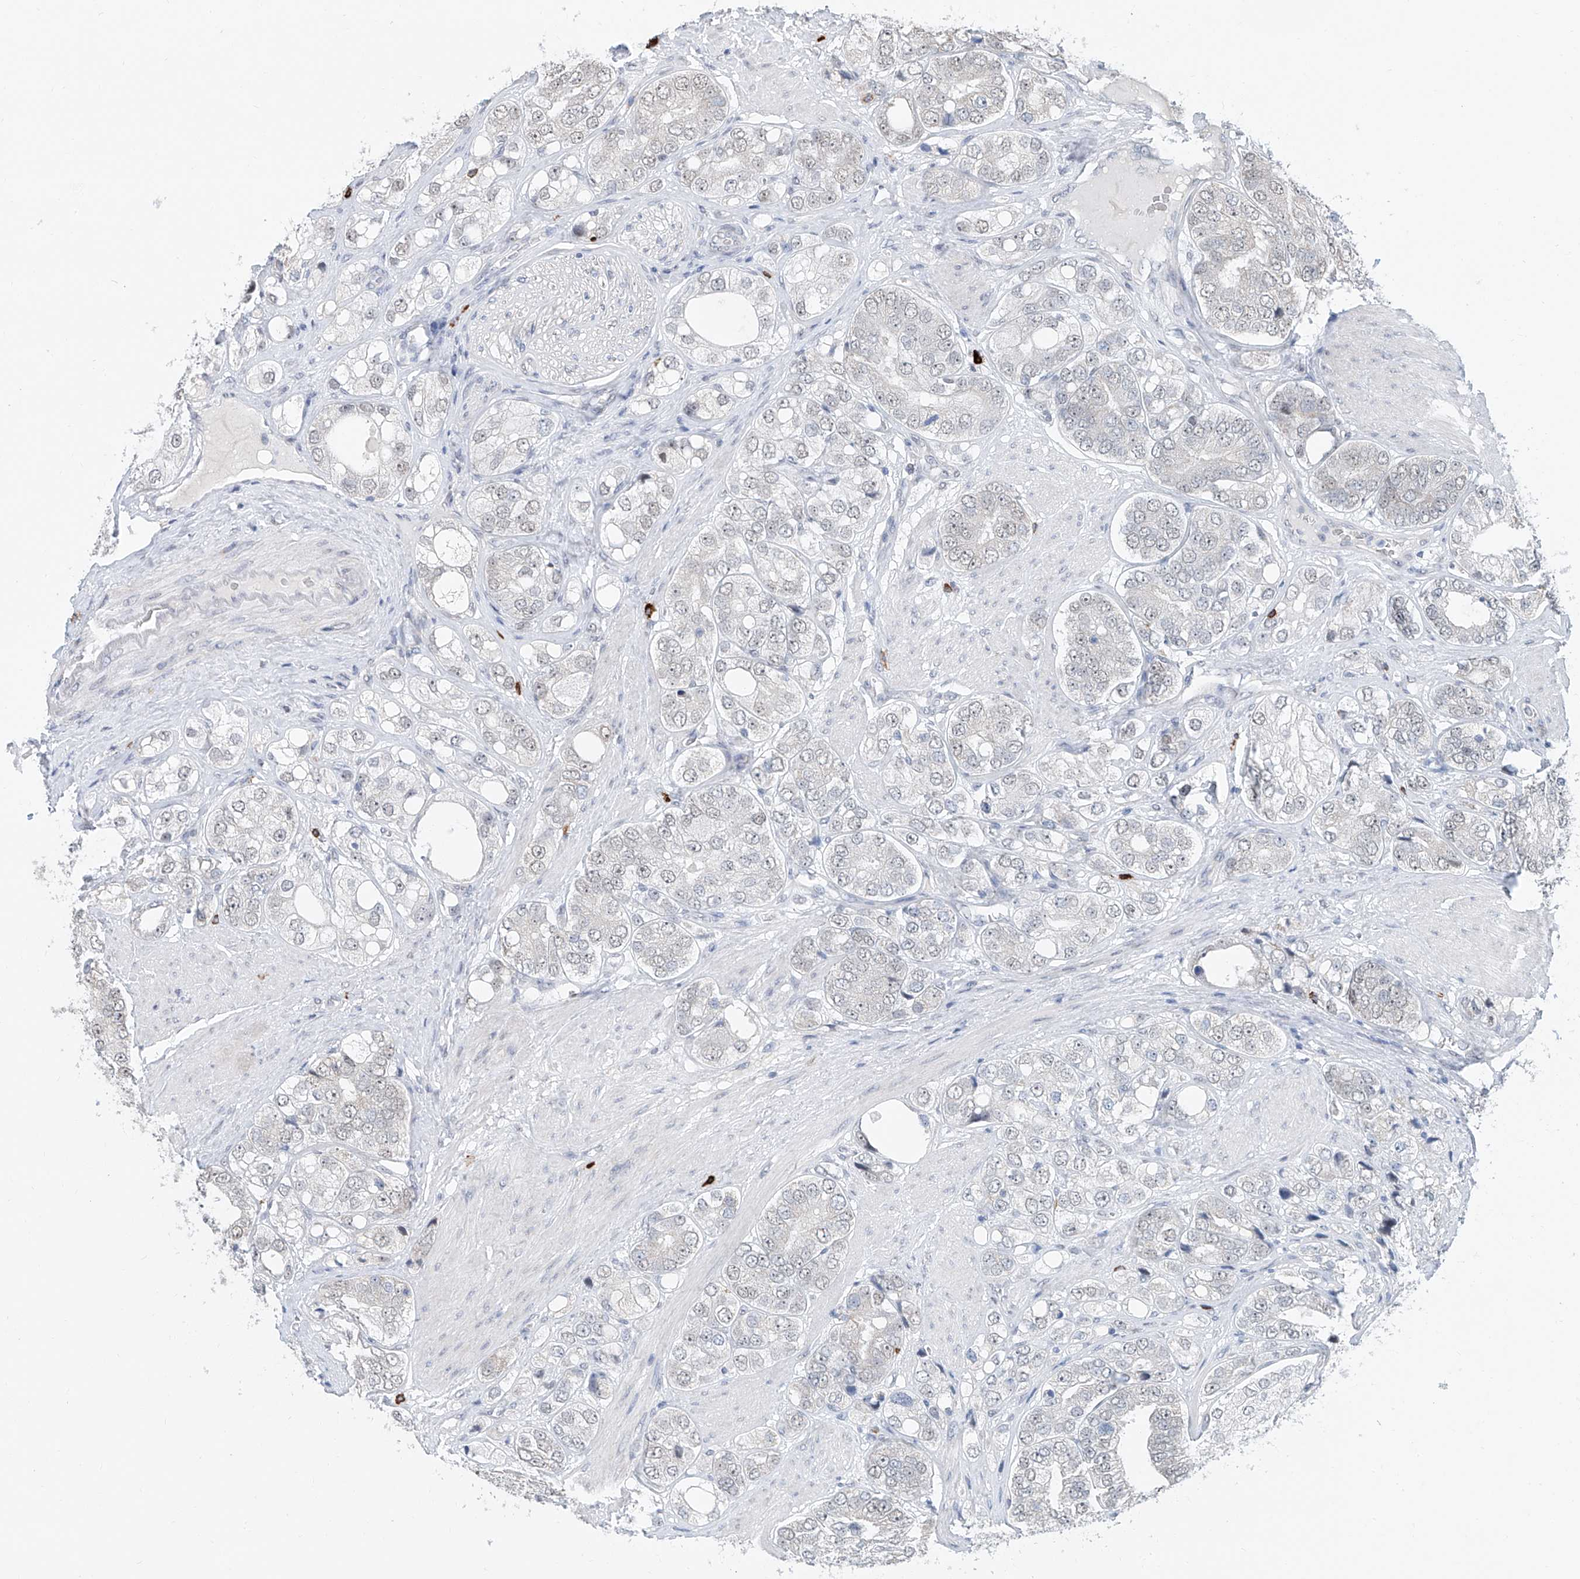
{"staining": {"intensity": "weak", "quantity": "<25%", "location": "nuclear"}, "tissue": "prostate cancer", "cell_type": "Tumor cells", "image_type": "cancer", "snomed": [{"axis": "morphology", "description": "Adenocarcinoma, High grade"}, {"axis": "topography", "description": "Prostate"}], "caption": "This image is of prostate cancer (adenocarcinoma (high-grade)) stained with immunohistochemistry (IHC) to label a protein in brown with the nuclei are counter-stained blue. There is no positivity in tumor cells. Brightfield microscopy of IHC stained with DAB (3,3'-diaminobenzidine) (brown) and hematoxylin (blue), captured at high magnification.", "gene": "SDE2", "patient": {"sex": "male", "age": 50}}